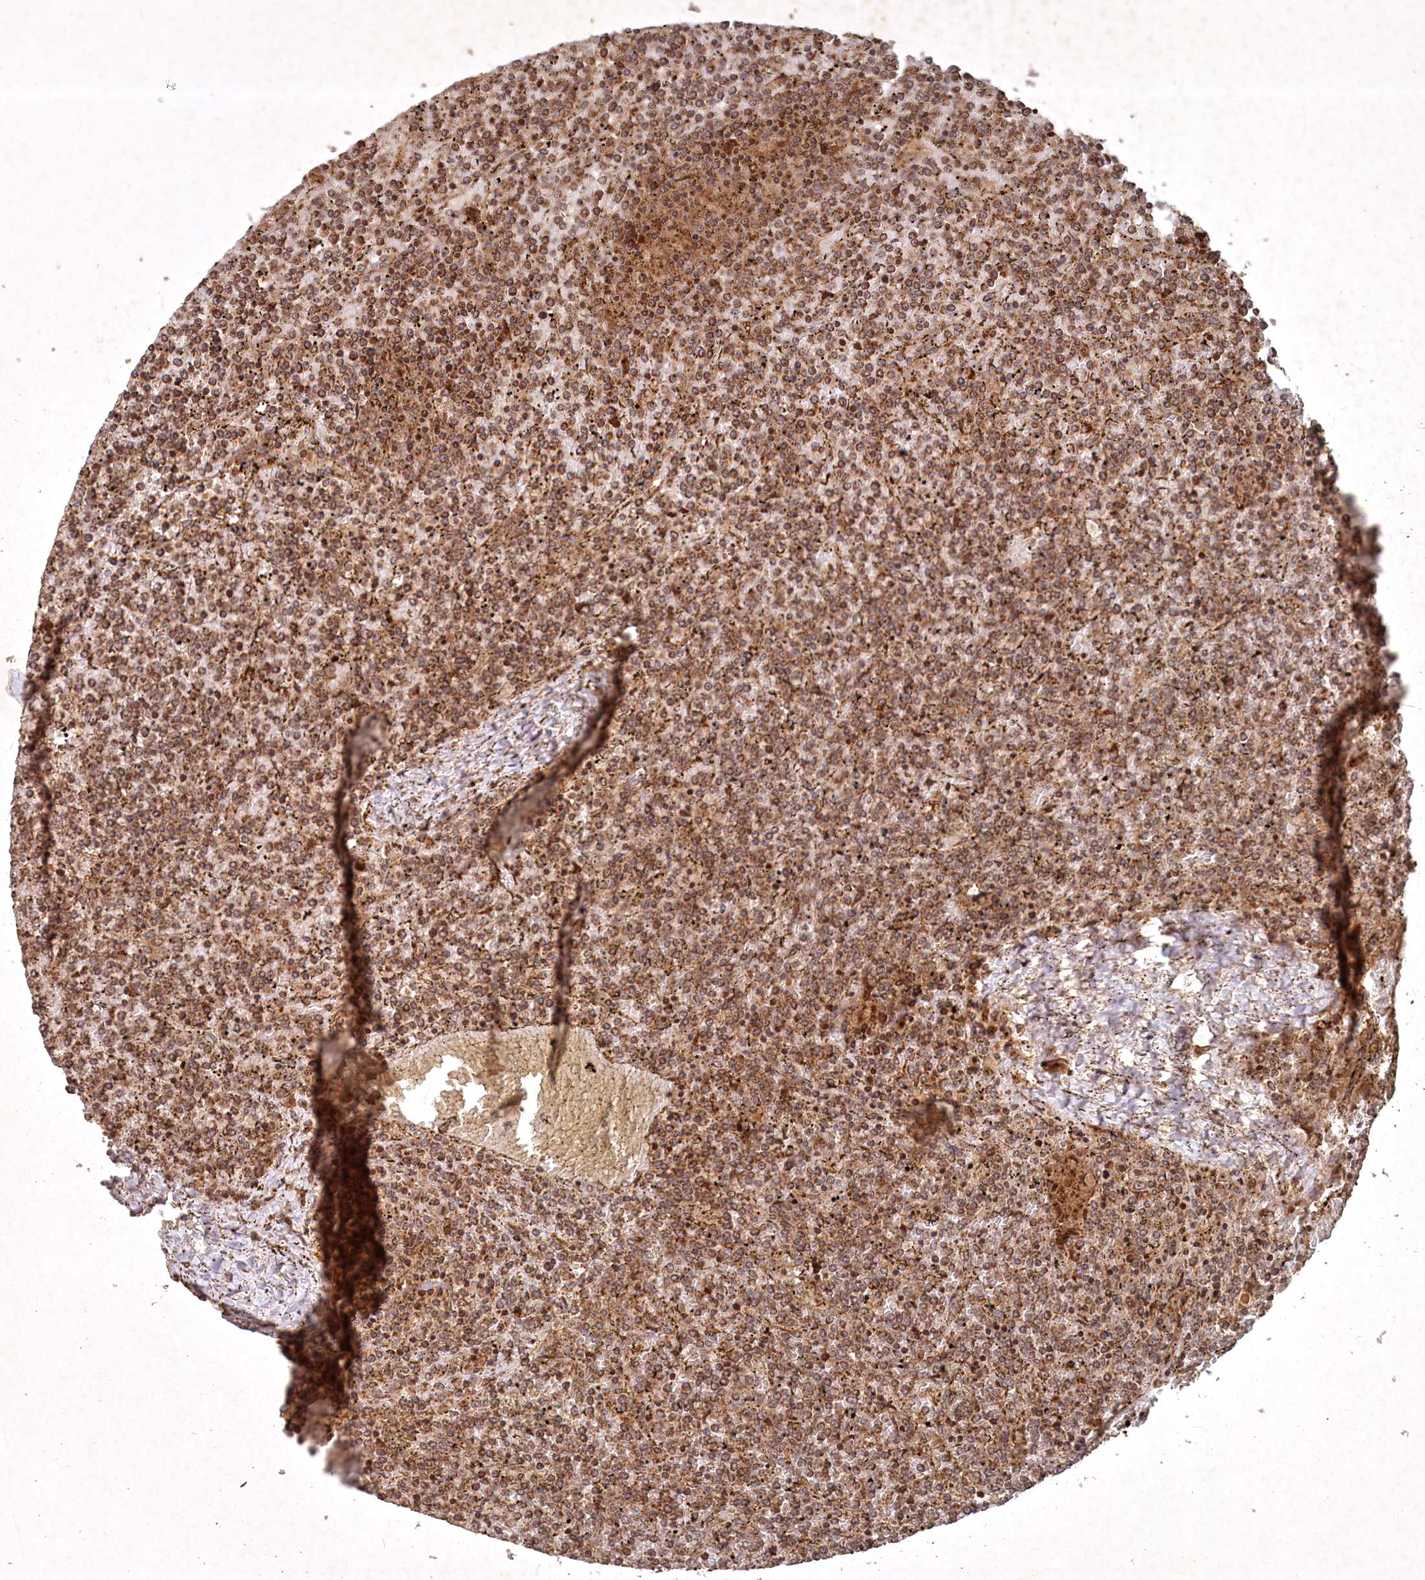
{"staining": {"intensity": "moderate", "quantity": ">75%", "location": "cytoplasmic/membranous"}, "tissue": "lymphoma", "cell_type": "Tumor cells", "image_type": "cancer", "snomed": [{"axis": "morphology", "description": "Malignant lymphoma, non-Hodgkin's type, Low grade"}, {"axis": "topography", "description": "Spleen"}], "caption": "Tumor cells demonstrate medium levels of moderate cytoplasmic/membranous staining in about >75% of cells in low-grade malignant lymphoma, non-Hodgkin's type.", "gene": "UNC93A", "patient": {"sex": "female", "age": 19}}